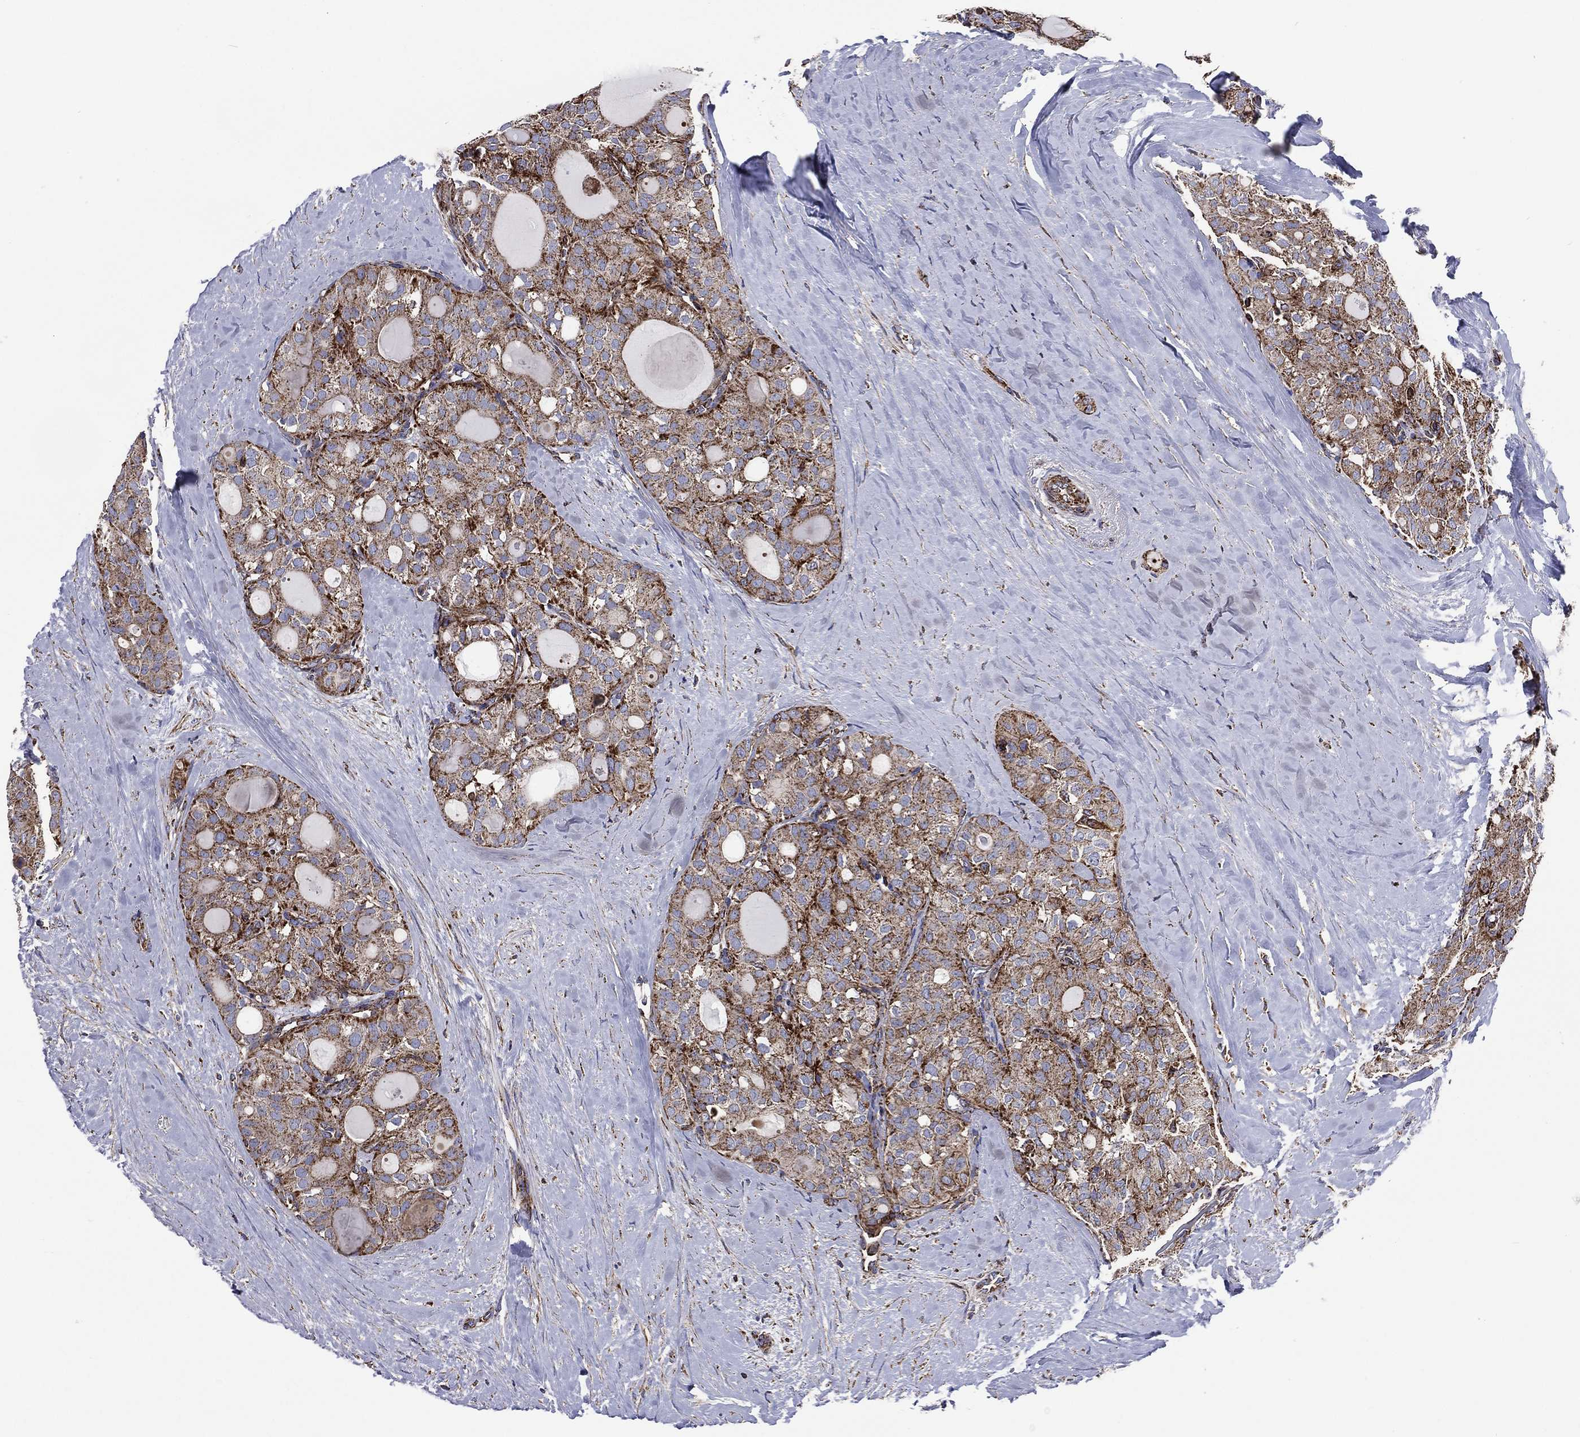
{"staining": {"intensity": "strong", "quantity": ">75%", "location": "cytoplasmic/membranous"}, "tissue": "thyroid cancer", "cell_type": "Tumor cells", "image_type": "cancer", "snomed": [{"axis": "morphology", "description": "Follicular adenoma carcinoma, NOS"}, {"axis": "topography", "description": "Thyroid gland"}], "caption": "Immunohistochemical staining of human follicular adenoma carcinoma (thyroid) demonstrates high levels of strong cytoplasmic/membranous protein staining in approximately >75% of tumor cells.", "gene": "ANKRD37", "patient": {"sex": "male", "age": 75}}